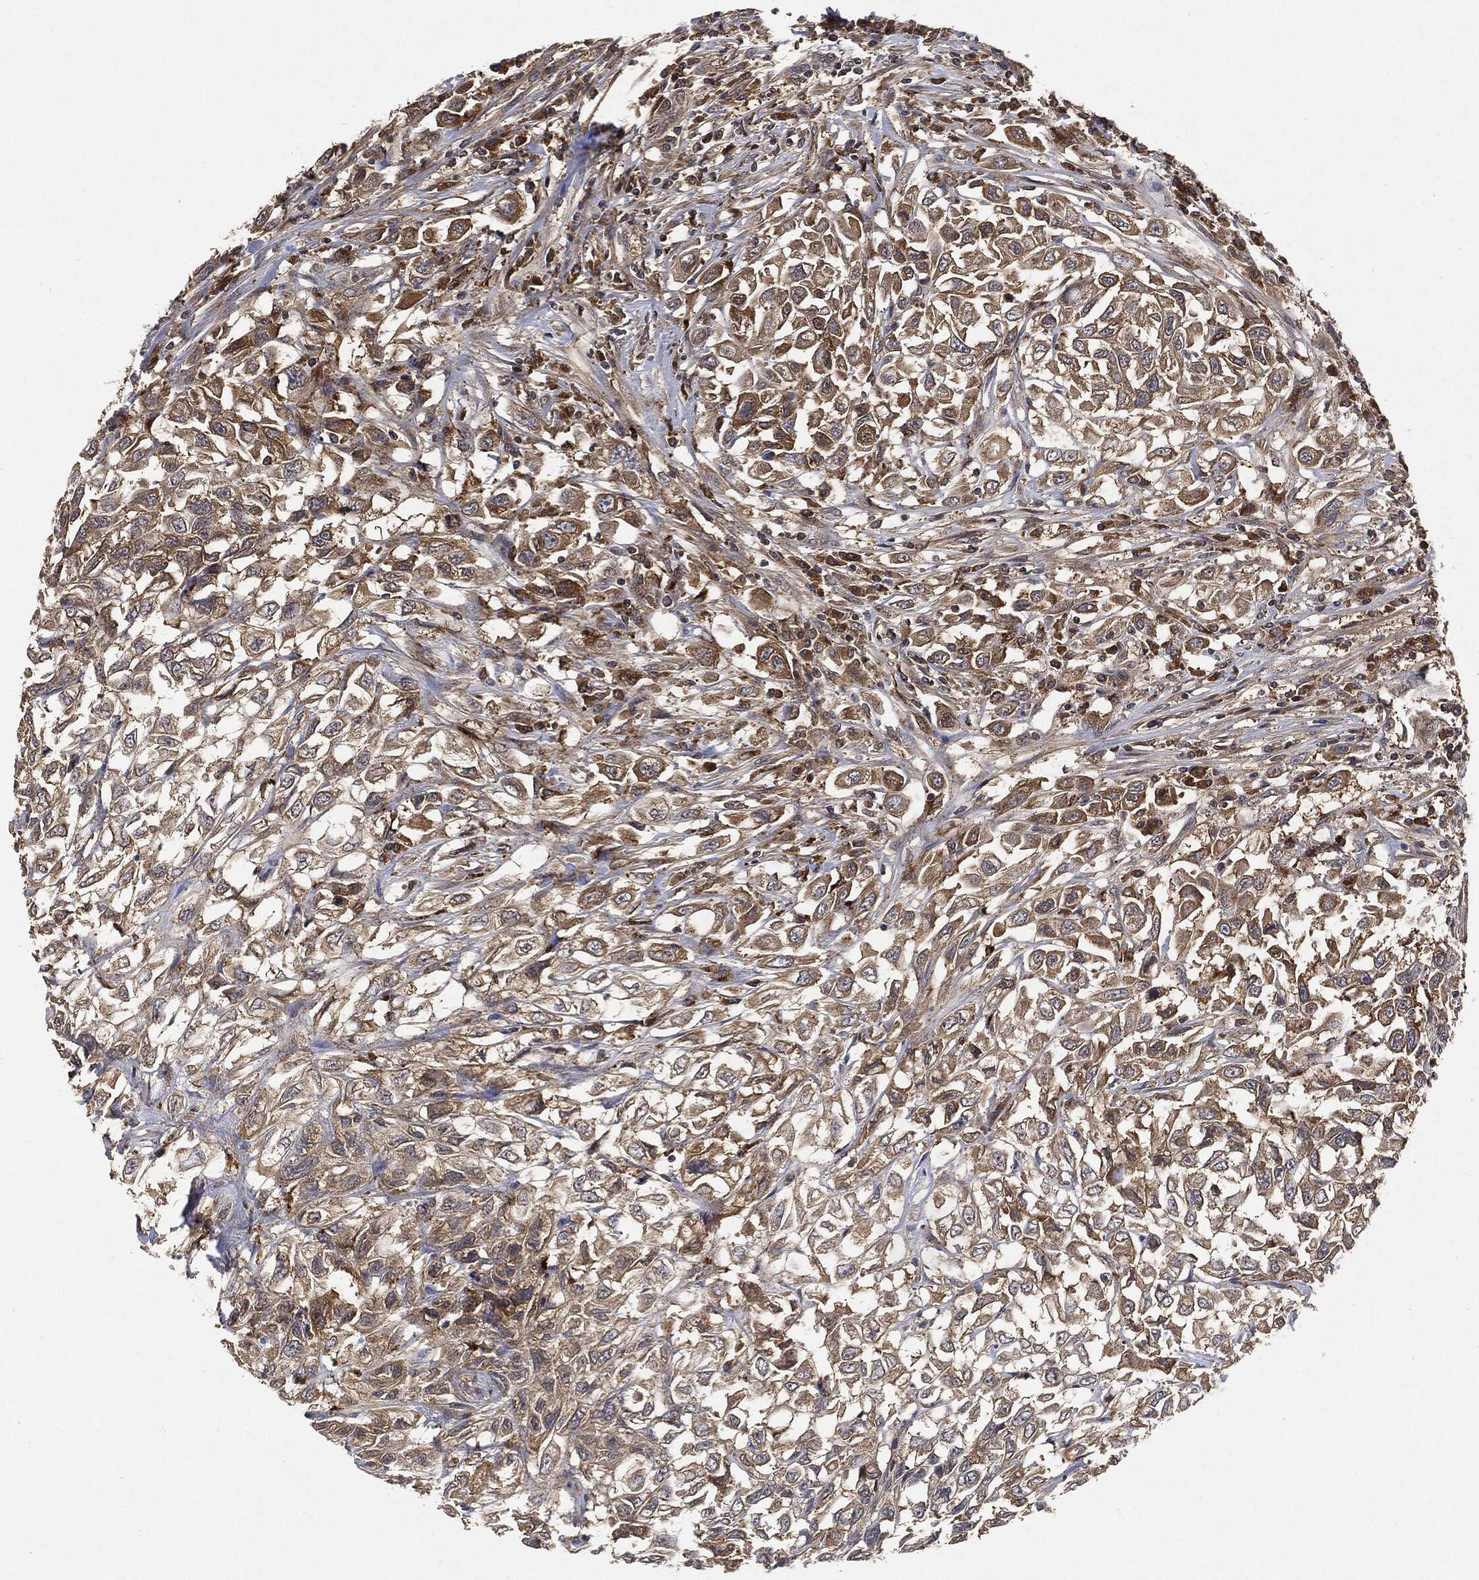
{"staining": {"intensity": "moderate", "quantity": "25%-75%", "location": "cytoplasmic/membranous"}, "tissue": "urothelial cancer", "cell_type": "Tumor cells", "image_type": "cancer", "snomed": [{"axis": "morphology", "description": "Urothelial carcinoma, High grade"}, {"axis": "topography", "description": "Urinary bladder"}], "caption": "Approximately 25%-75% of tumor cells in human high-grade urothelial carcinoma reveal moderate cytoplasmic/membranous protein positivity as visualized by brown immunohistochemical staining.", "gene": "BRAF", "patient": {"sex": "female", "age": 56}}